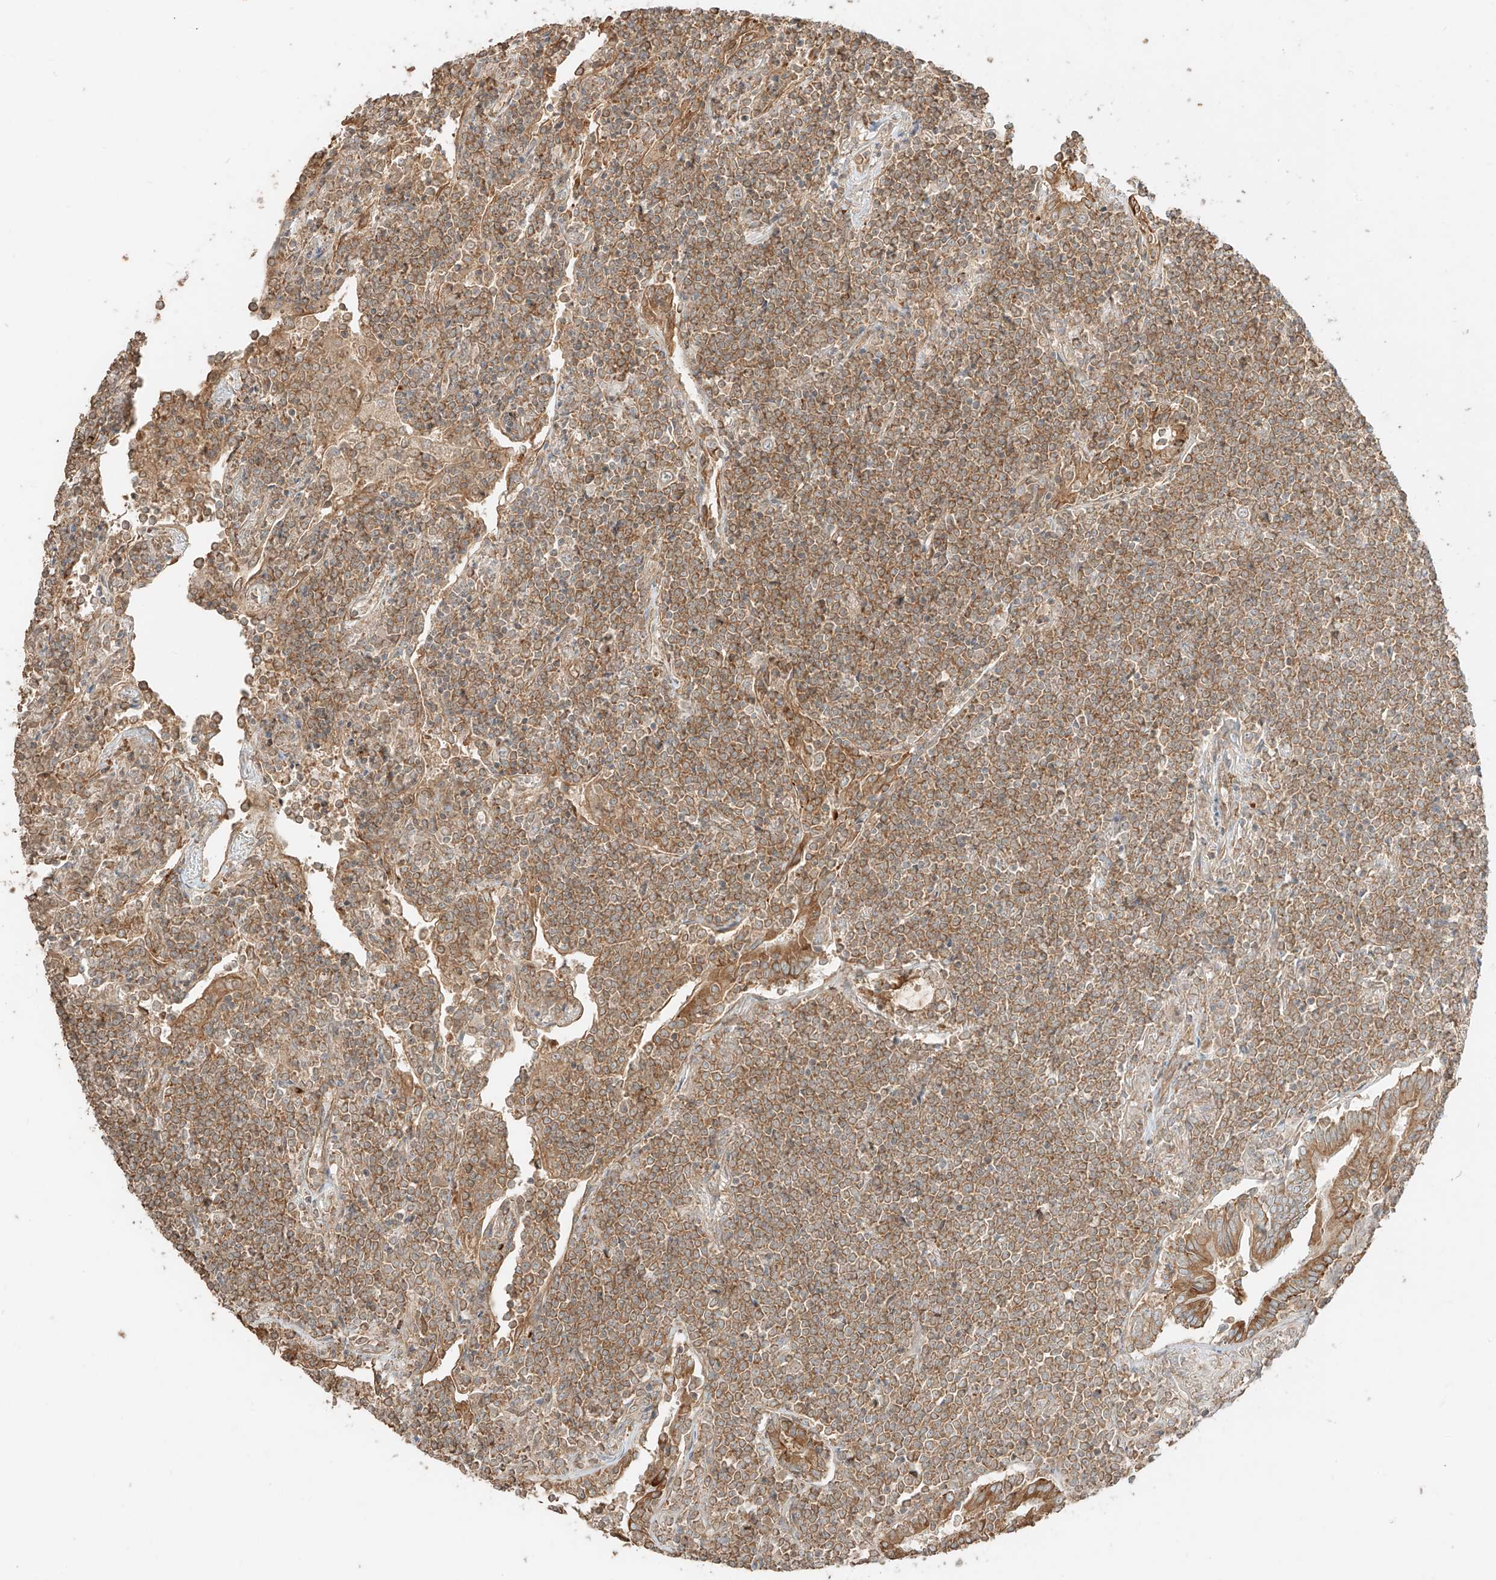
{"staining": {"intensity": "moderate", "quantity": ">75%", "location": "cytoplasmic/membranous"}, "tissue": "lymphoma", "cell_type": "Tumor cells", "image_type": "cancer", "snomed": [{"axis": "morphology", "description": "Malignant lymphoma, non-Hodgkin's type, Low grade"}, {"axis": "topography", "description": "Lung"}], "caption": "Human lymphoma stained with a brown dye reveals moderate cytoplasmic/membranous positive staining in approximately >75% of tumor cells.", "gene": "CCDC115", "patient": {"sex": "female", "age": 71}}